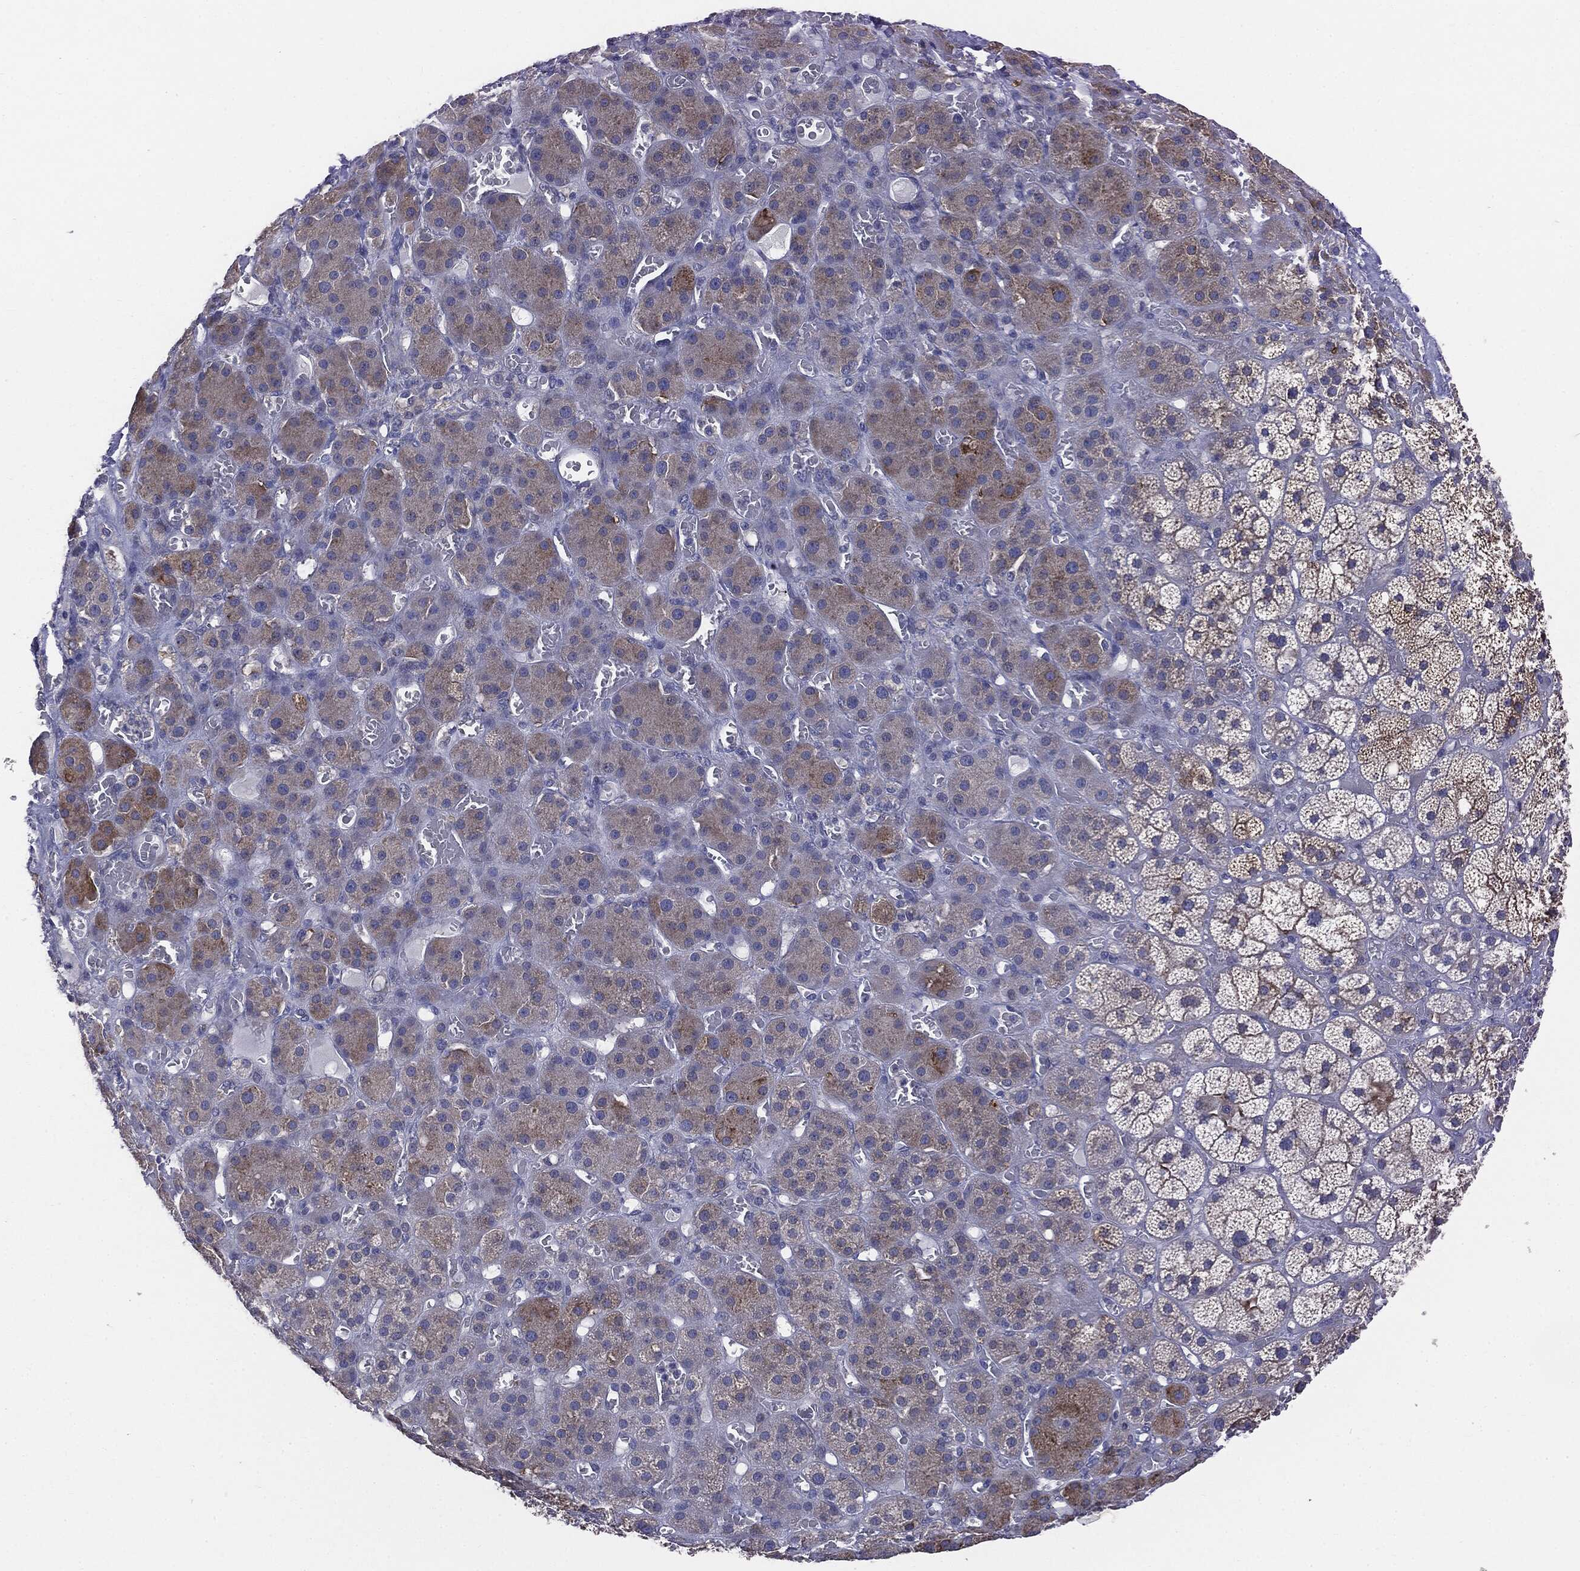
{"staining": {"intensity": "moderate", "quantity": "<25%", "location": "cytoplasmic/membranous"}, "tissue": "adrenal gland", "cell_type": "Glandular cells", "image_type": "normal", "snomed": [{"axis": "morphology", "description": "Normal tissue, NOS"}, {"axis": "topography", "description": "Adrenal gland"}], "caption": "DAB immunohistochemical staining of unremarkable adrenal gland exhibits moderate cytoplasmic/membranous protein positivity in about <25% of glandular cells. The staining was performed using DAB (3,3'-diaminobenzidine), with brown indicating positive protein expression. Nuclei are stained blue with hematoxylin.", "gene": "PTGS2", "patient": {"sex": "male", "age": 70}}